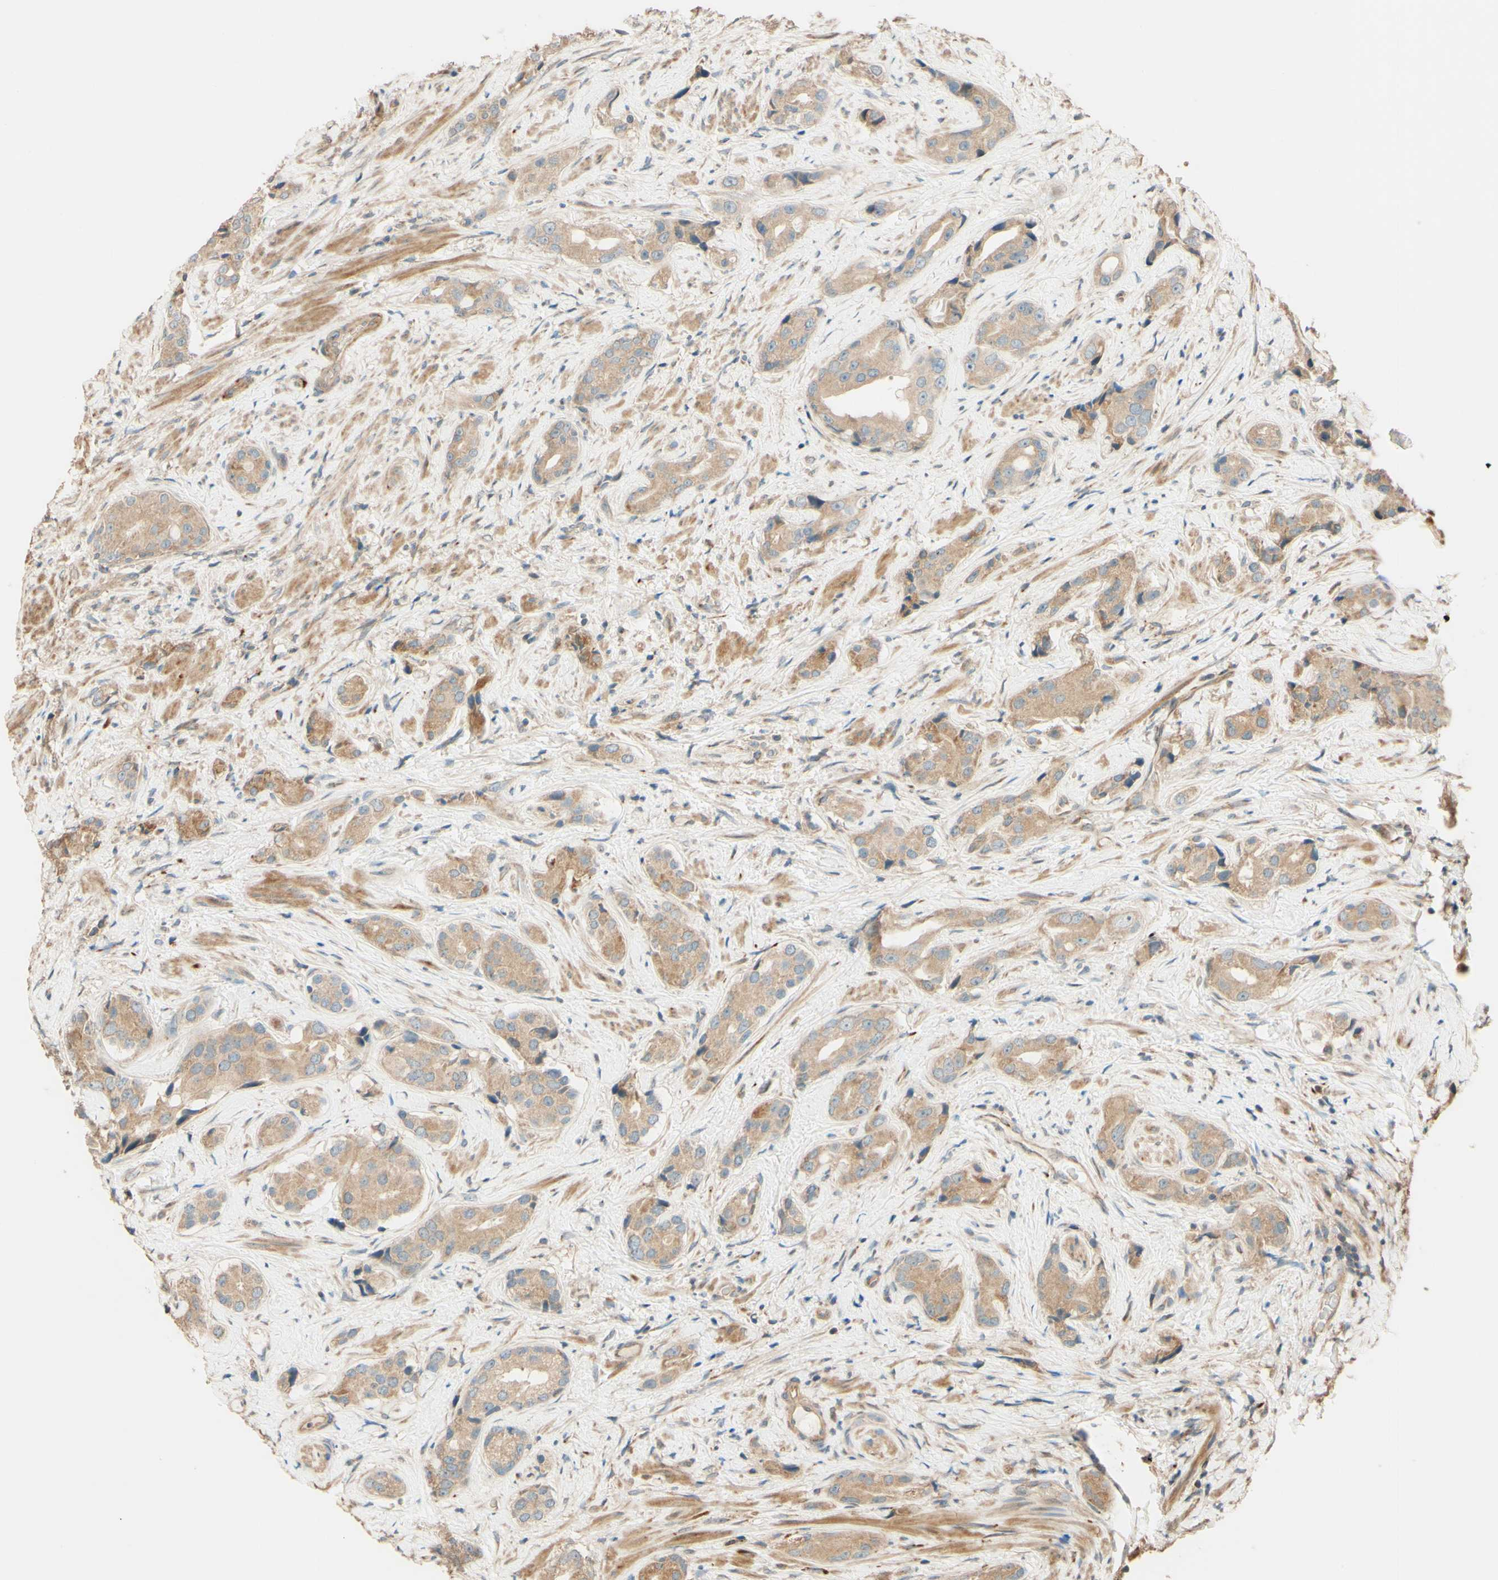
{"staining": {"intensity": "moderate", "quantity": ">75%", "location": "cytoplasmic/membranous"}, "tissue": "prostate cancer", "cell_type": "Tumor cells", "image_type": "cancer", "snomed": [{"axis": "morphology", "description": "Adenocarcinoma, High grade"}, {"axis": "topography", "description": "Prostate"}], "caption": "Protein positivity by IHC demonstrates moderate cytoplasmic/membranous staining in approximately >75% of tumor cells in prostate high-grade adenocarcinoma.", "gene": "RNF19A", "patient": {"sex": "male", "age": 71}}